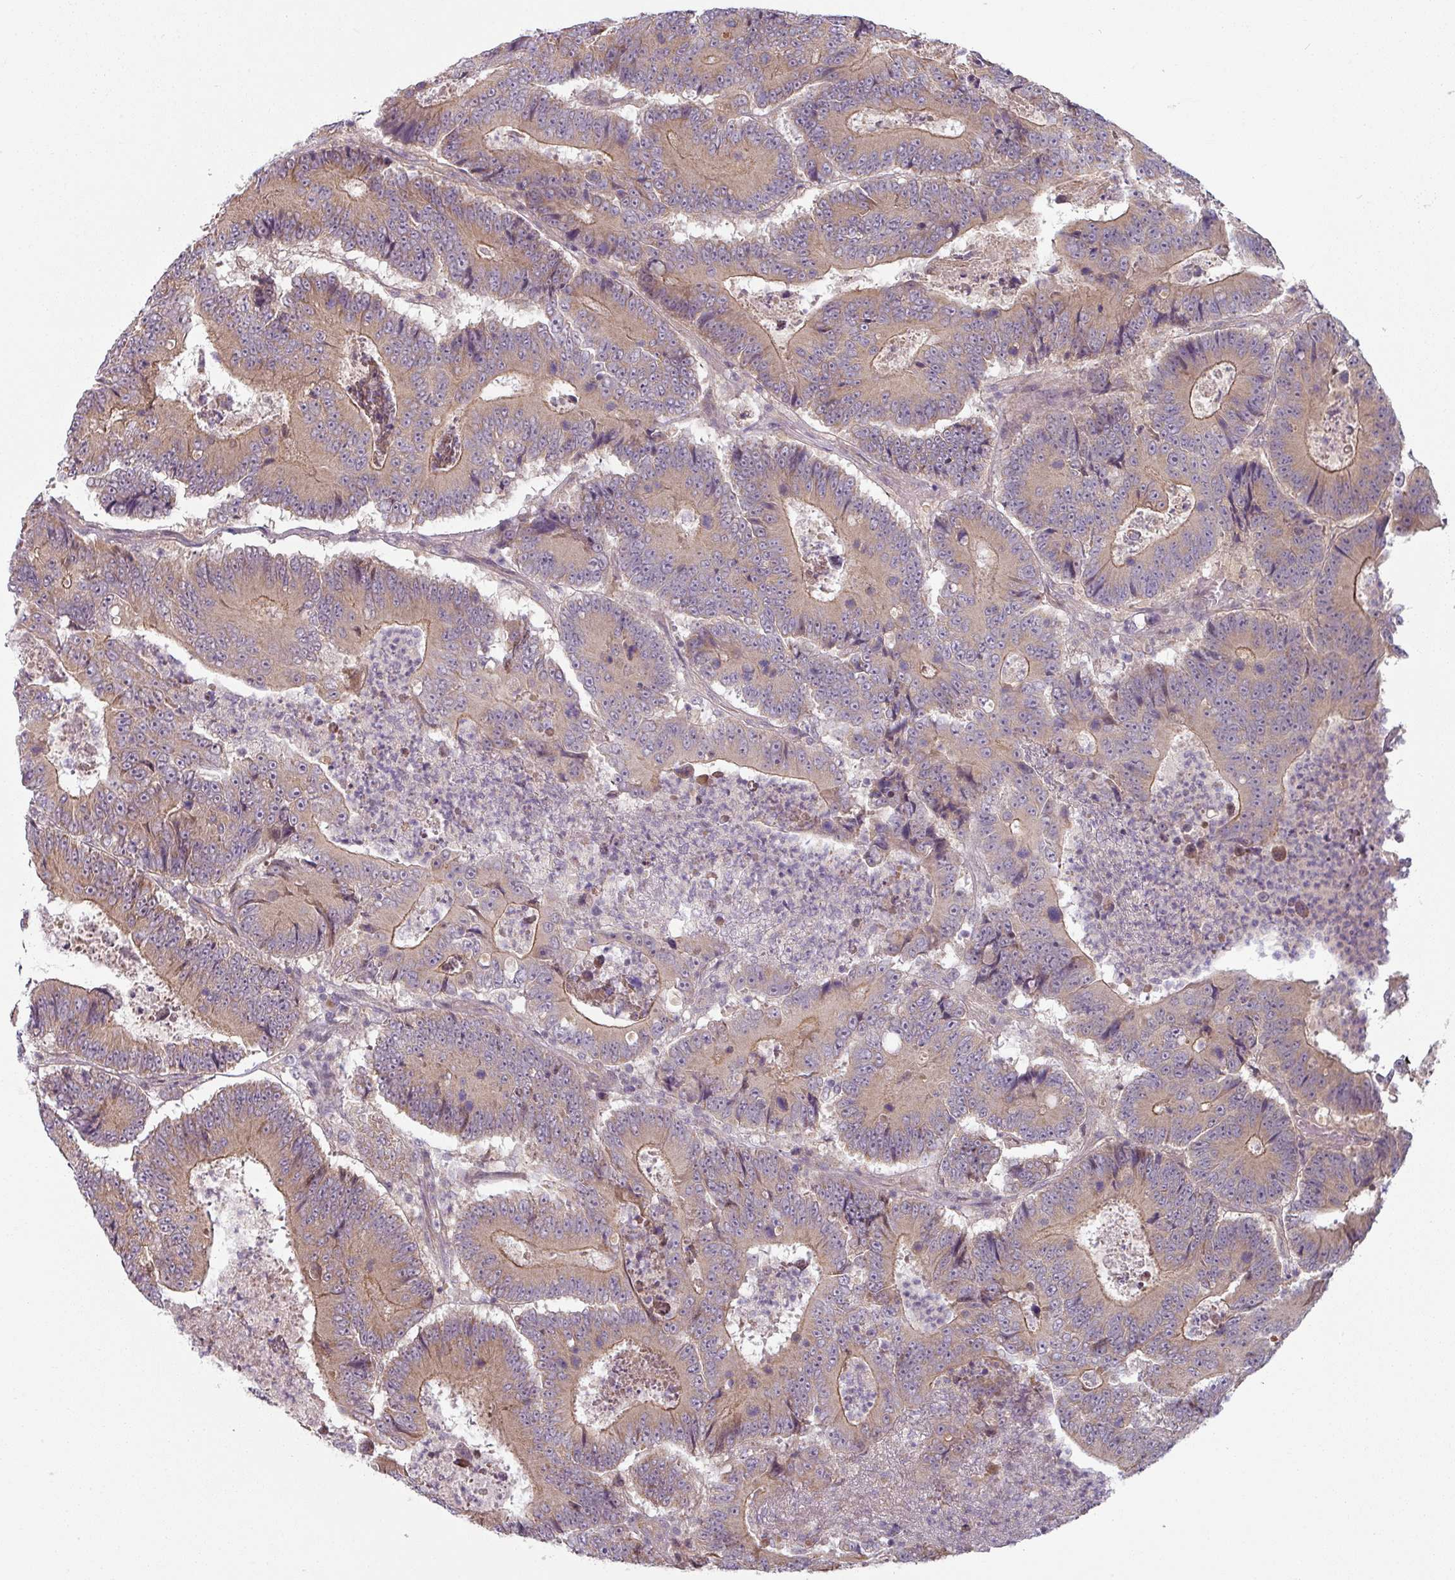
{"staining": {"intensity": "moderate", "quantity": "25%-75%", "location": "cytoplasmic/membranous"}, "tissue": "colorectal cancer", "cell_type": "Tumor cells", "image_type": "cancer", "snomed": [{"axis": "morphology", "description": "Adenocarcinoma, NOS"}, {"axis": "topography", "description": "Colon"}], "caption": "The image demonstrates a brown stain indicating the presence of a protein in the cytoplasmic/membranous of tumor cells in adenocarcinoma (colorectal).", "gene": "PLEKHJ1", "patient": {"sex": "male", "age": 83}}